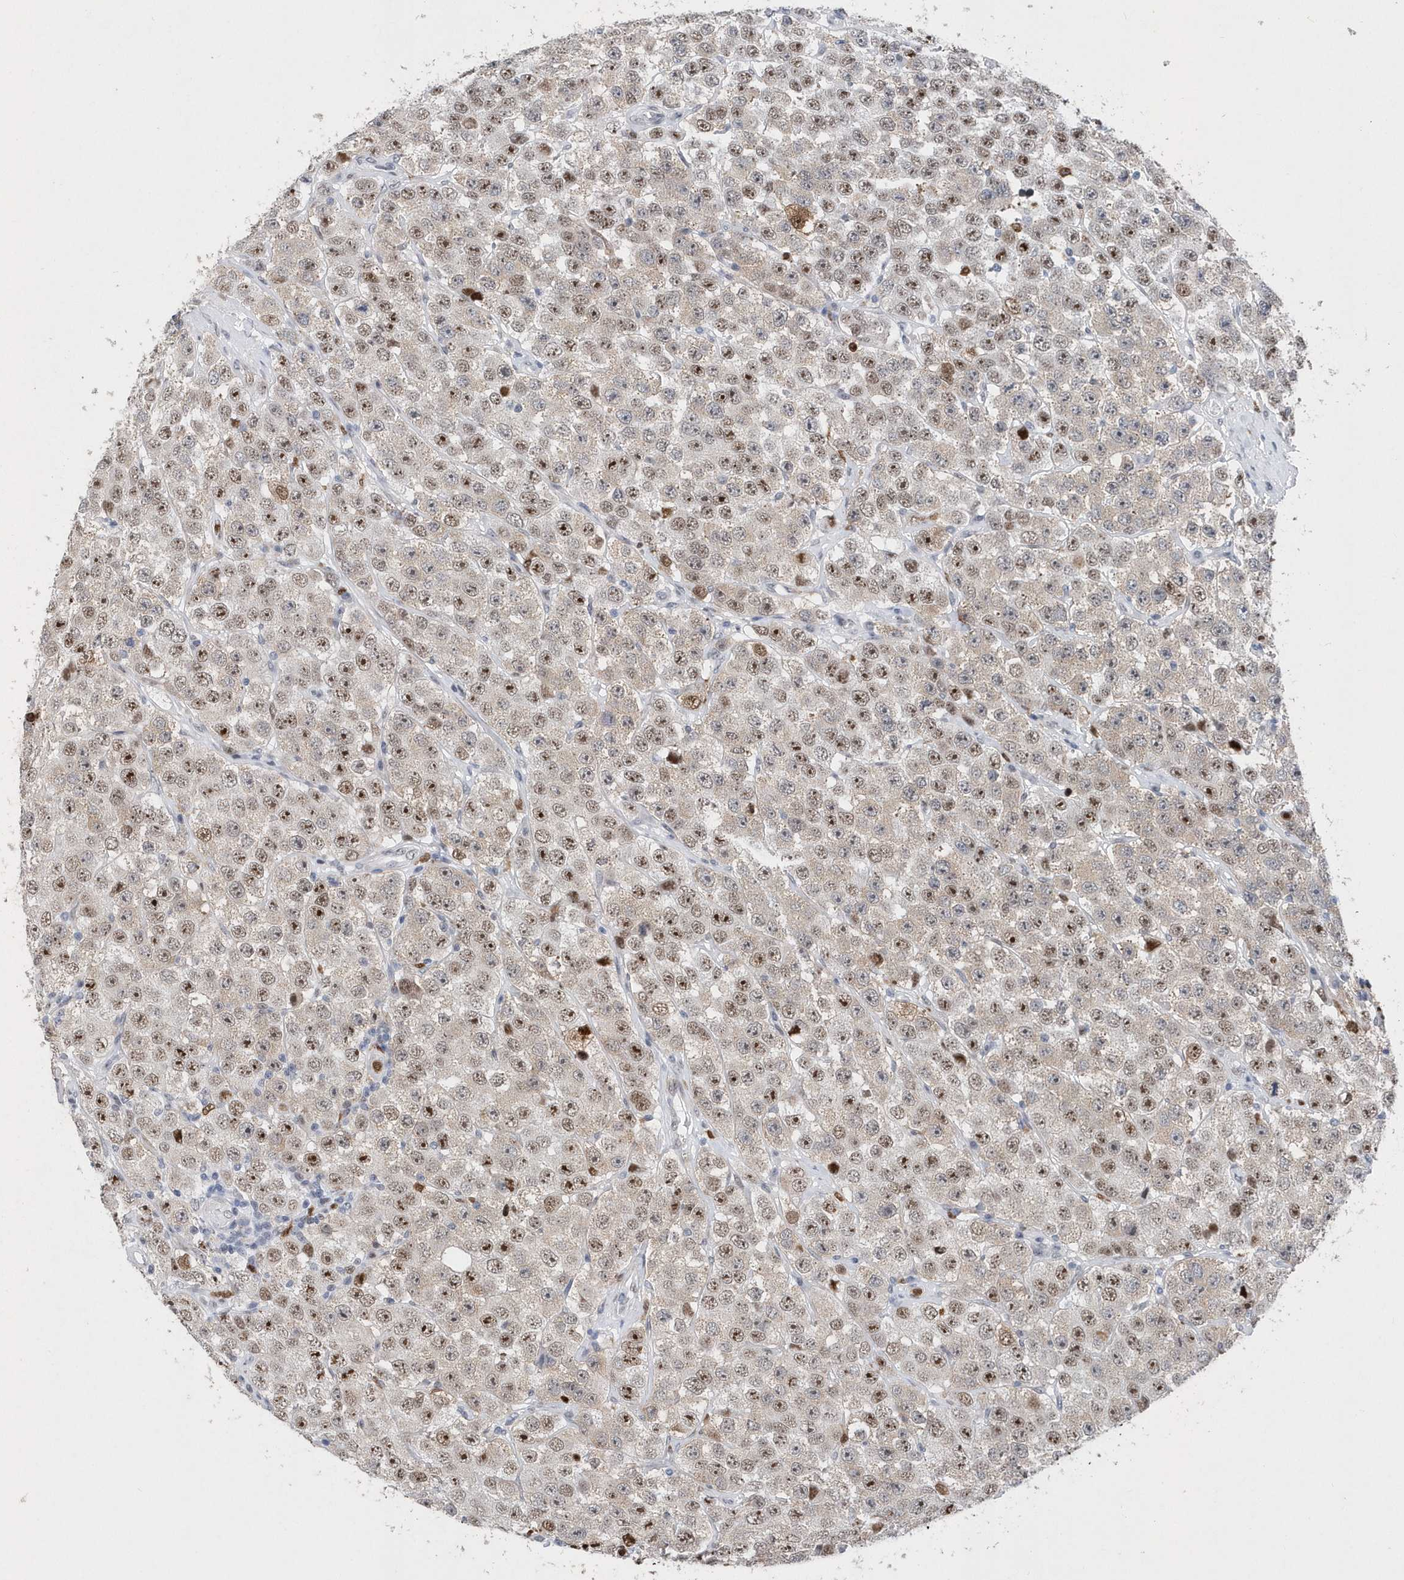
{"staining": {"intensity": "moderate", "quantity": ">75%", "location": "nuclear"}, "tissue": "testis cancer", "cell_type": "Tumor cells", "image_type": "cancer", "snomed": [{"axis": "morphology", "description": "Seminoma, NOS"}, {"axis": "topography", "description": "Testis"}], "caption": "A brown stain shows moderate nuclear positivity of a protein in testis cancer (seminoma) tumor cells.", "gene": "RPP30", "patient": {"sex": "male", "age": 28}}